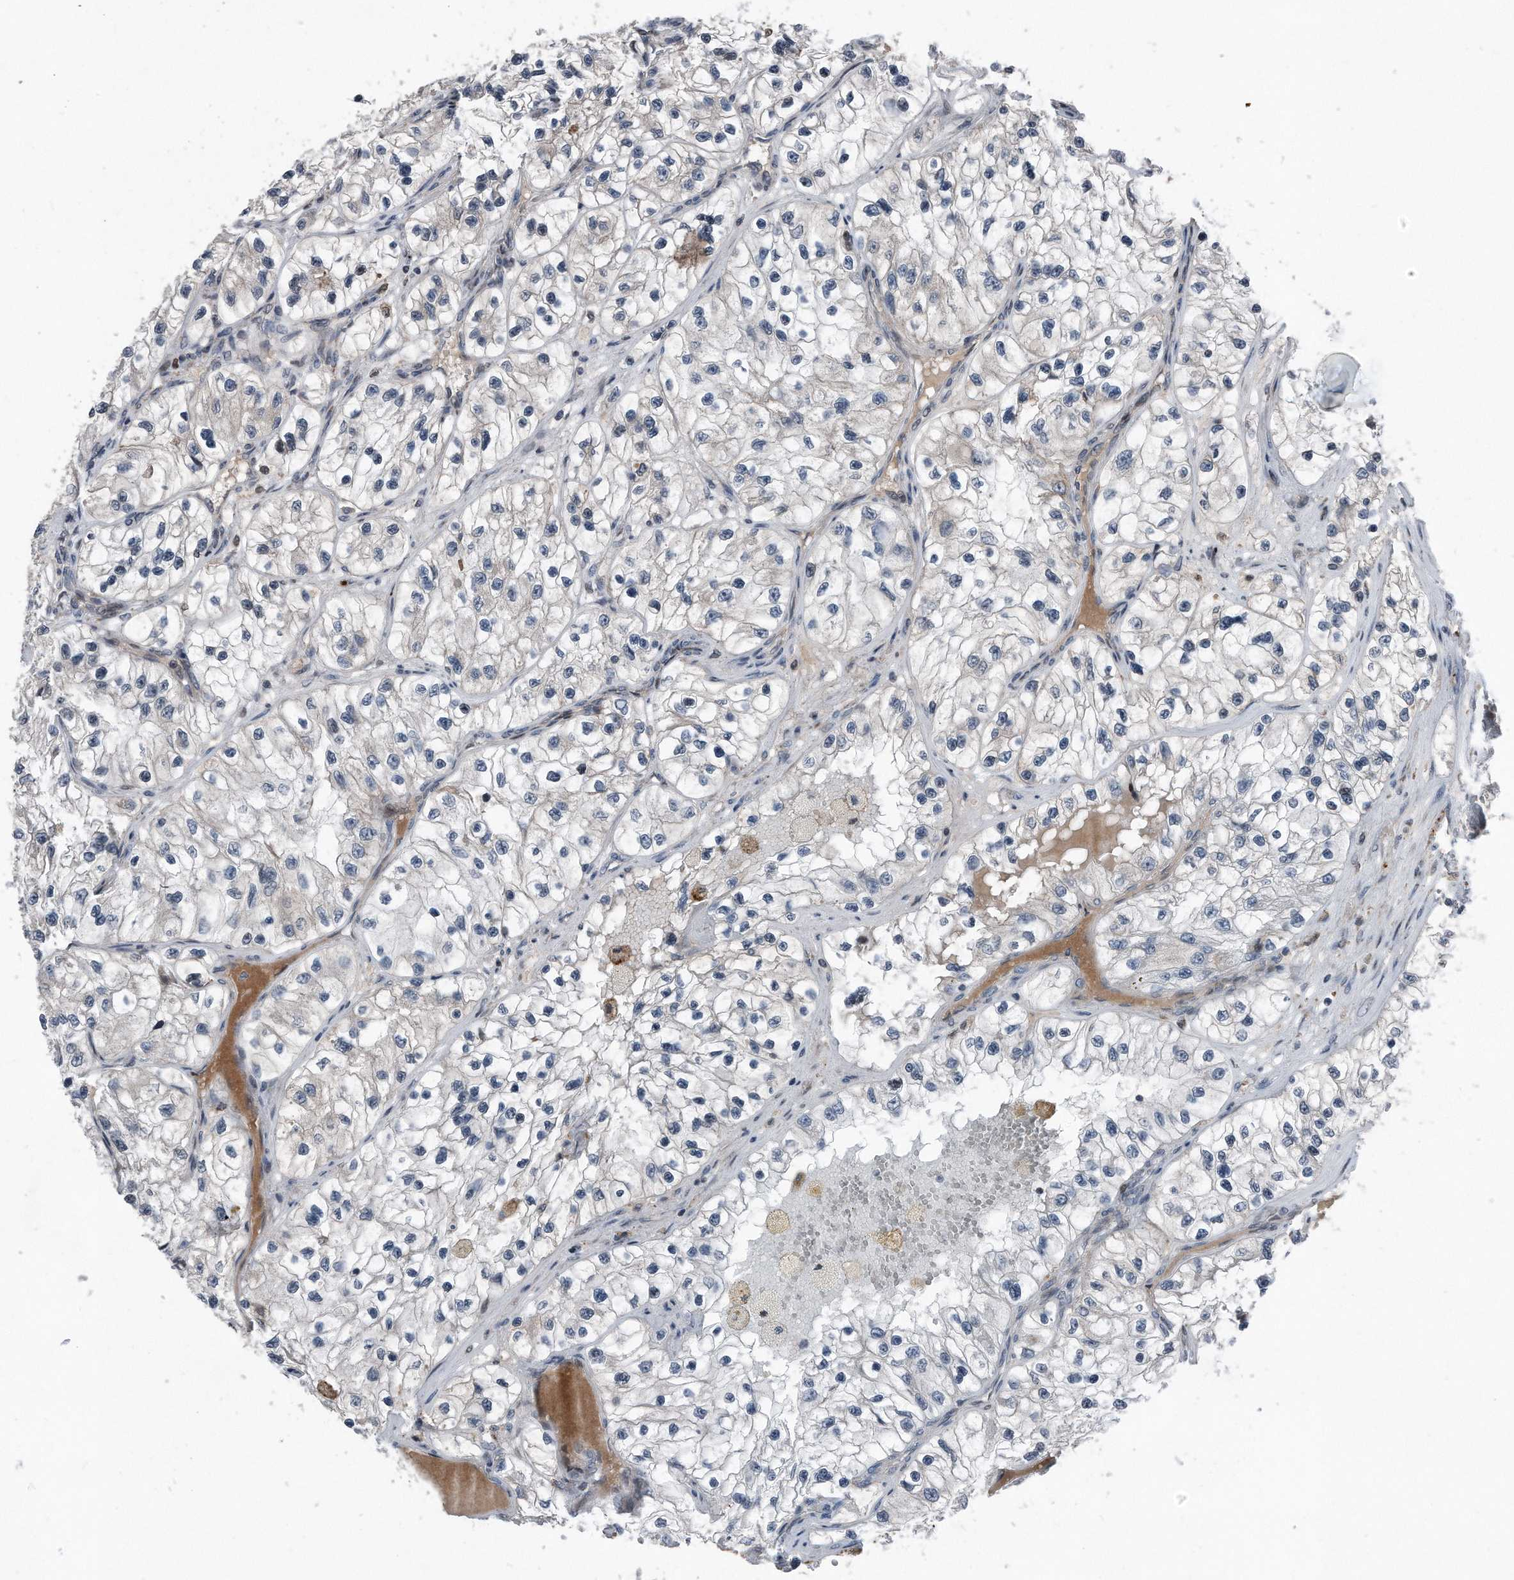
{"staining": {"intensity": "negative", "quantity": "none", "location": "none"}, "tissue": "renal cancer", "cell_type": "Tumor cells", "image_type": "cancer", "snomed": [{"axis": "morphology", "description": "Adenocarcinoma, NOS"}, {"axis": "topography", "description": "Kidney"}], "caption": "Renal adenocarcinoma stained for a protein using IHC exhibits no expression tumor cells.", "gene": "DST", "patient": {"sex": "female", "age": 57}}